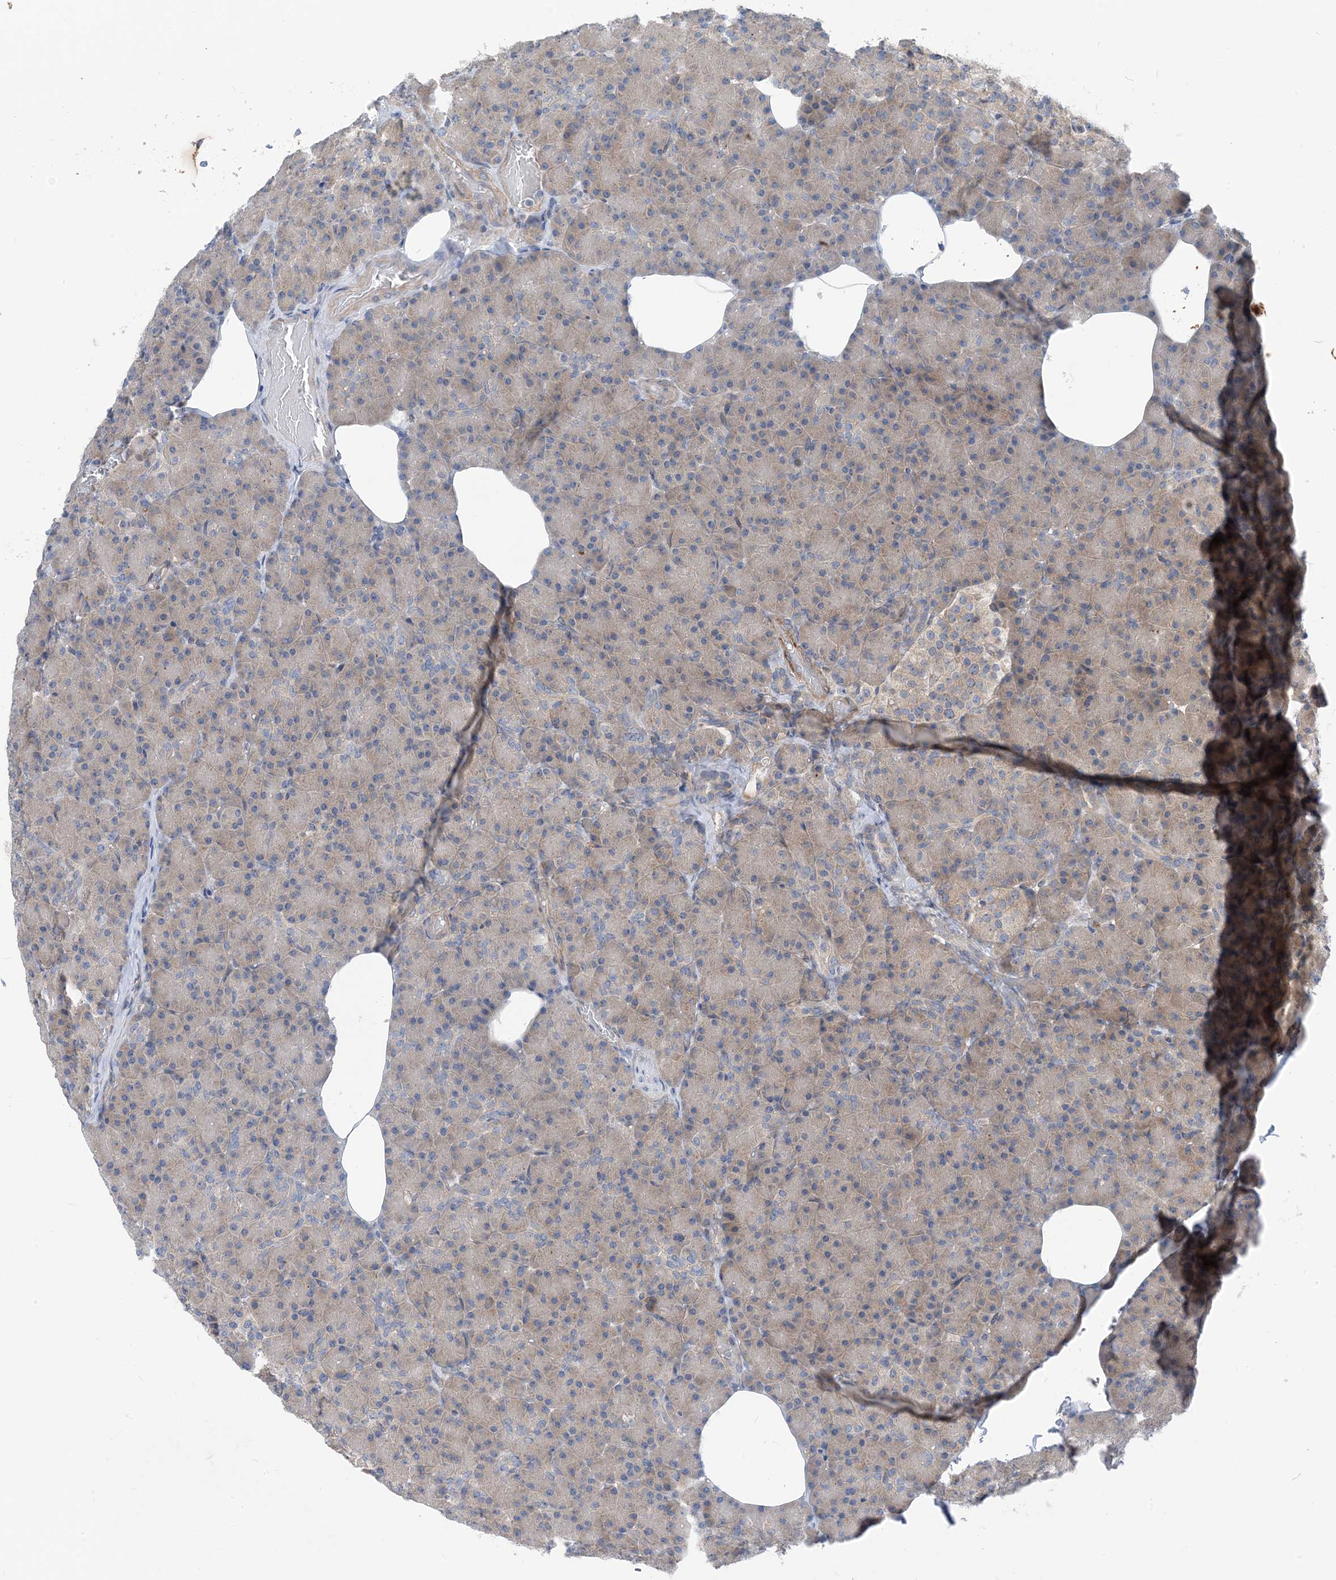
{"staining": {"intensity": "weak", "quantity": "25%-75%", "location": "cytoplasmic/membranous"}, "tissue": "pancreas", "cell_type": "Exocrine glandular cells", "image_type": "normal", "snomed": [{"axis": "morphology", "description": "Normal tissue, NOS"}, {"axis": "topography", "description": "Pancreas"}], "caption": "Immunohistochemistry histopathology image of normal pancreas: human pancreas stained using immunohistochemistry displays low levels of weak protein expression localized specifically in the cytoplasmic/membranous of exocrine glandular cells, appearing as a cytoplasmic/membranous brown color.", "gene": "PLEKHA3", "patient": {"sex": "female", "age": 43}}